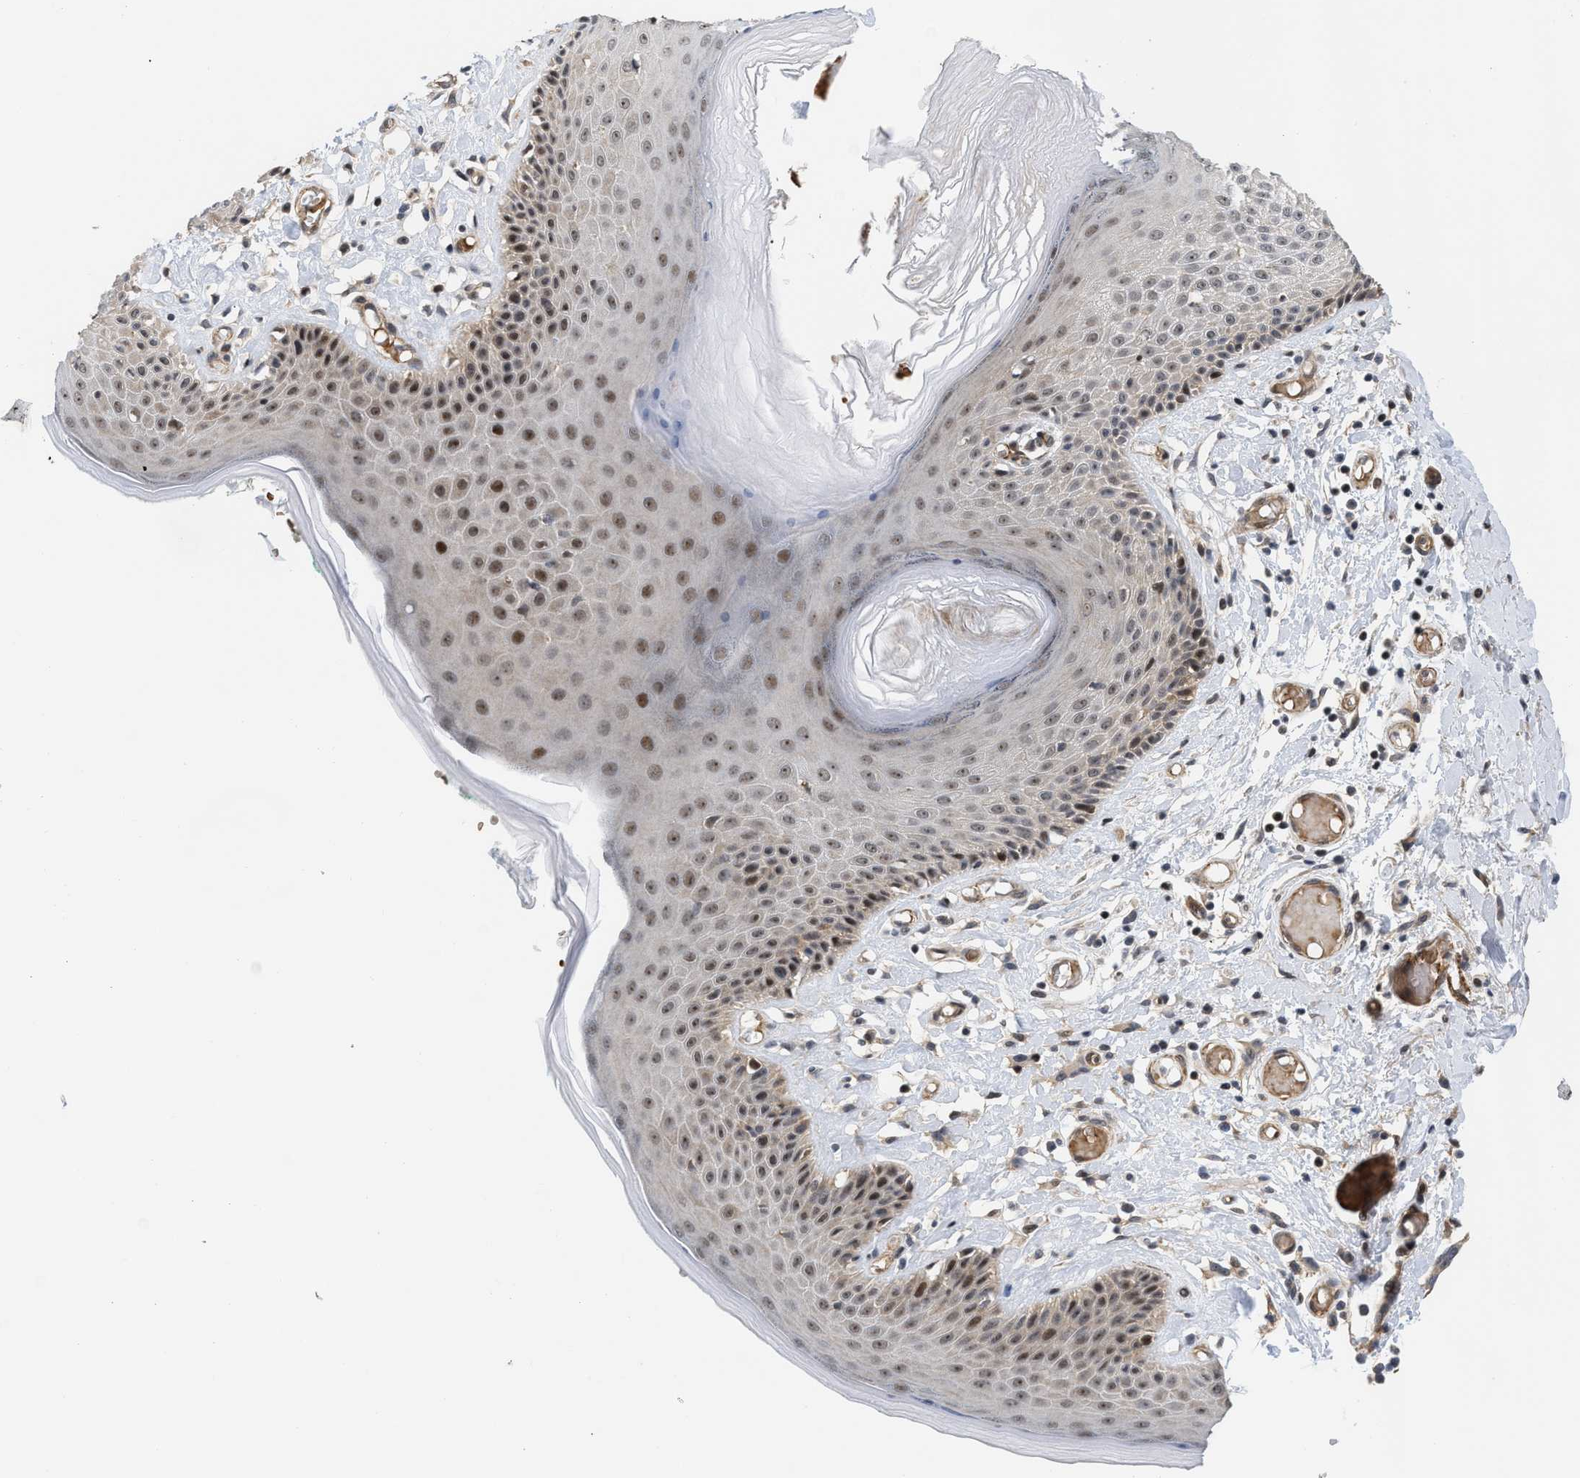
{"staining": {"intensity": "strong", "quantity": ">75%", "location": "cytoplasmic/membranous,nuclear"}, "tissue": "skin", "cell_type": "Epidermal cells", "image_type": "normal", "snomed": [{"axis": "morphology", "description": "Normal tissue, NOS"}, {"axis": "topography", "description": "Vulva"}], "caption": "This micrograph shows IHC staining of benign human skin, with high strong cytoplasmic/membranous,nuclear expression in approximately >75% of epidermal cells.", "gene": "GPRASP2", "patient": {"sex": "female", "age": 73}}